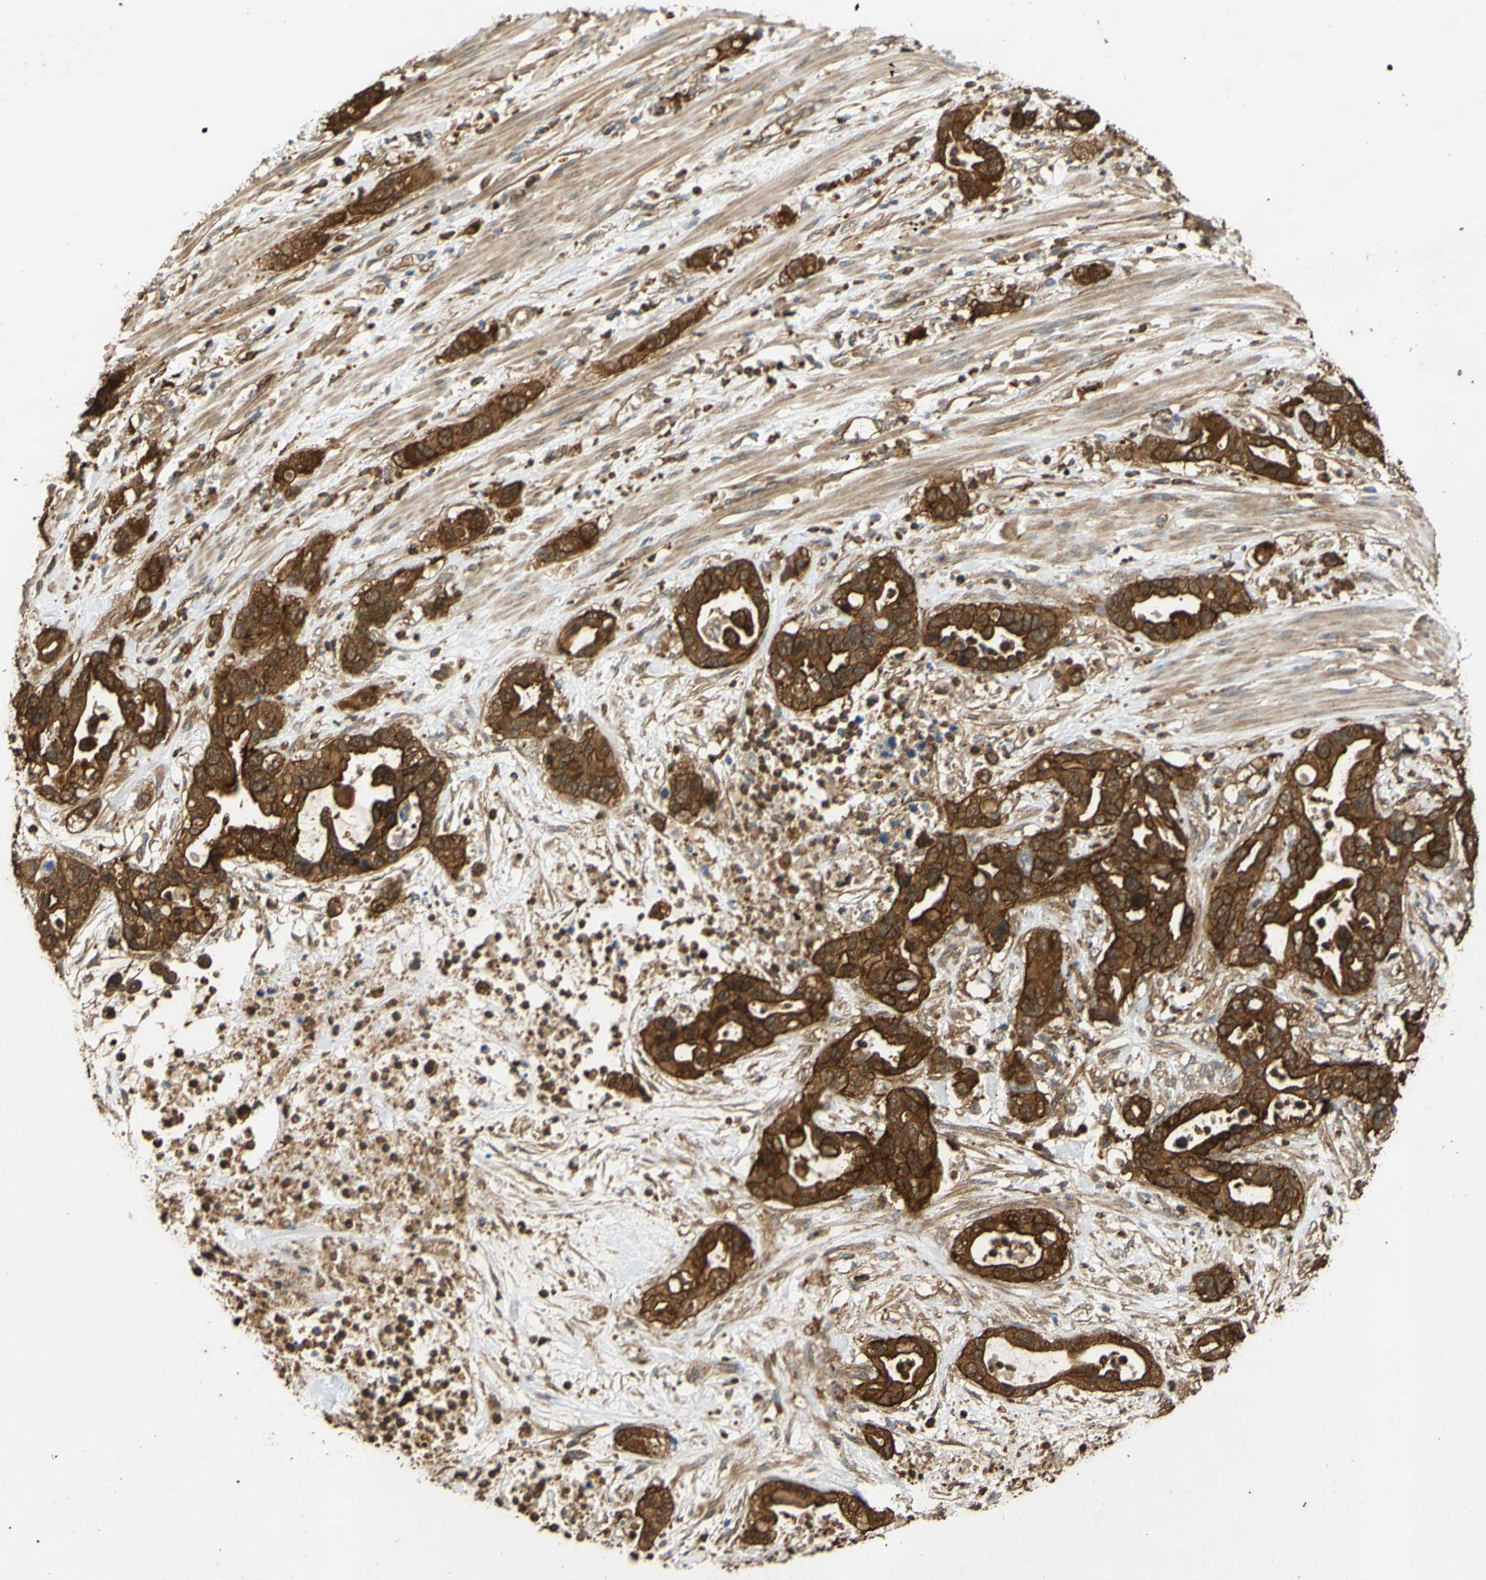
{"staining": {"intensity": "strong", "quantity": ">75%", "location": "cytoplasmic/membranous"}, "tissue": "pancreatic cancer", "cell_type": "Tumor cells", "image_type": "cancer", "snomed": [{"axis": "morphology", "description": "Adenocarcinoma, NOS"}, {"axis": "topography", "description": "Pancreas"}], "caption": "Immunohistochemistry (IHC) (DAB) staining of adenocarcinoma (pancreatic) displays strong cytoplasmic/membranous protein positivity in about >75% of tumor cells.", "gene": "CTTN", "patient": {"sex": "female", "age": 71}}